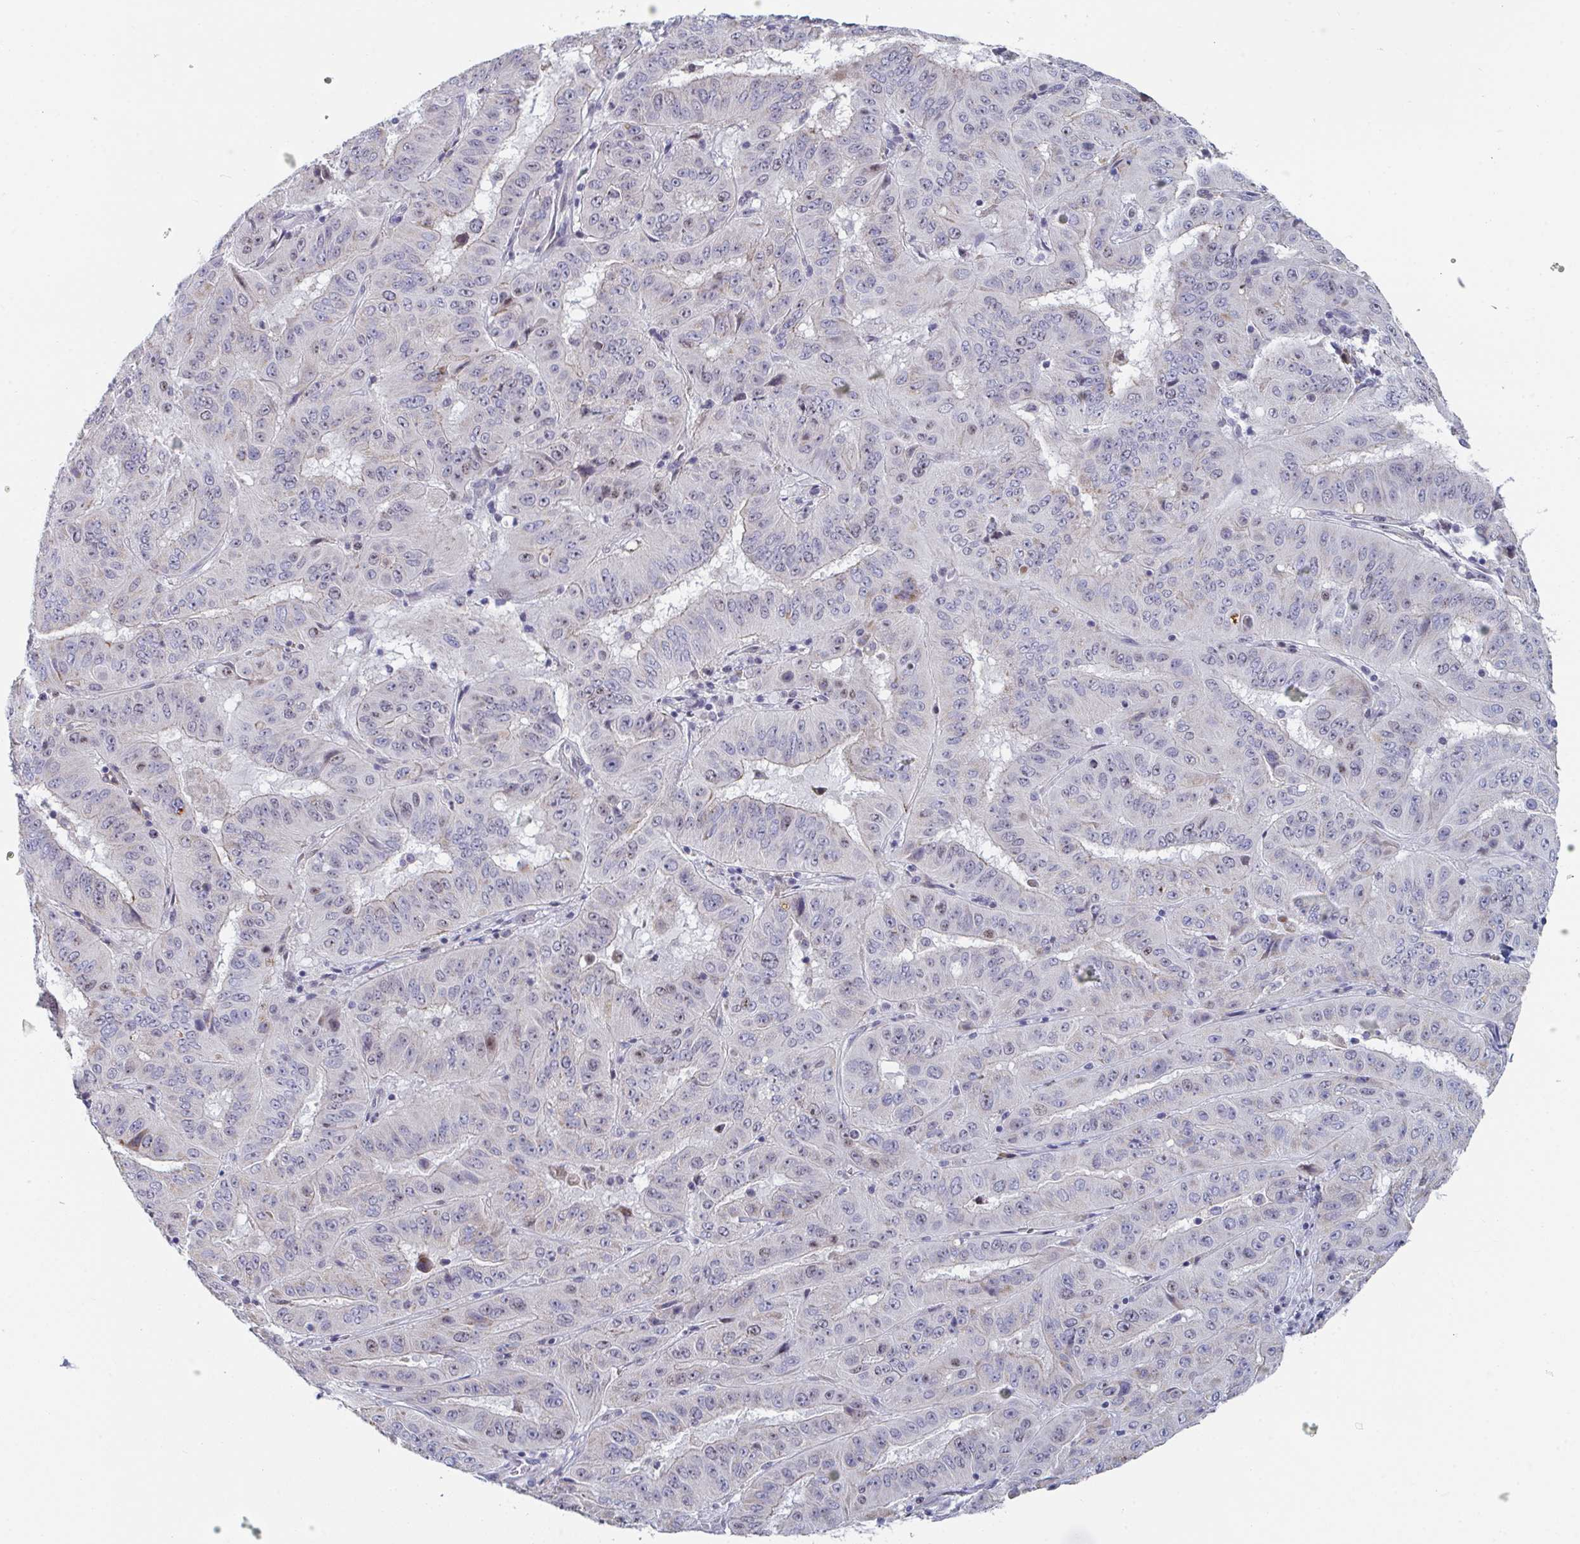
{"staining": {"intensity": "weak", "quantity": "<25%", "location": "cytoplasmic/membranous,nuclear"}, "tissue": "pancreatic cancer", "cell_type": "Tumor cells", "image_type": "cancer", "snomed": [{"axis": "morphology", "description": "Adenocarcinoma, NOS"}, {"axis": "topography", "description": "Pancreas"}], "caption": "DAB immunohistochemical staining of human pancreatic adenocarcinoma reveals no significant positivity in tumor cells.", "gene": "CENPT", "patient": {"sex": "male", "age": 63}}